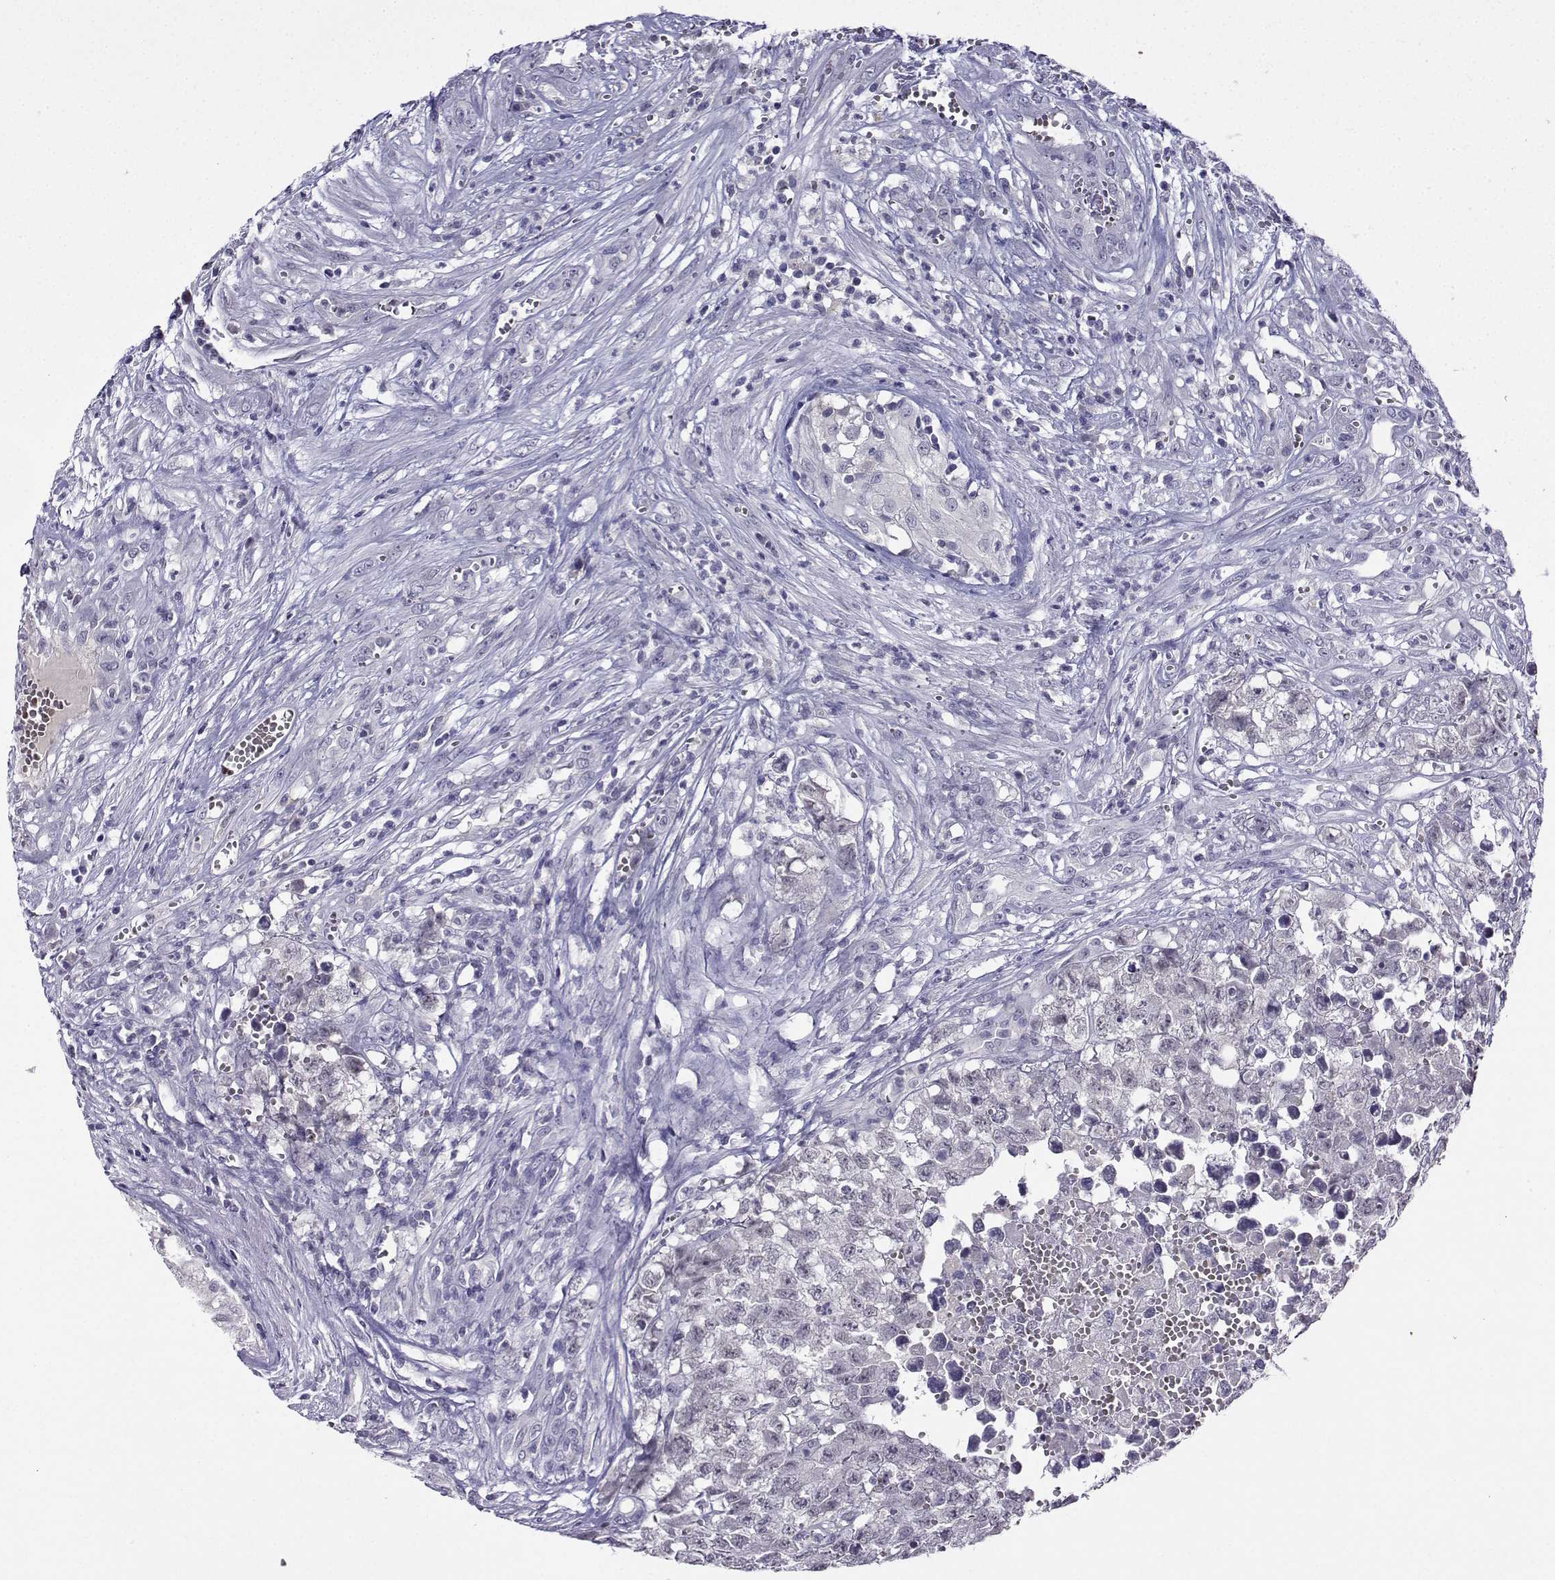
{"staining": {"intensity": "negative", "quantity": "none", "location": "none"}, "tissue": "testis cancer", "cell_type": "Tumor cells", "image_type": "cancer", "snomed": [{"axis": "morphology", "description": "Seminoma, NOS"}, {"axis": "morphology", "description": "Carcinoma, Embryonal, NOS"}, {"axis": "topography", "description": "Testis"}], "caption": "DAB immunohistochemical staining of human testis cancer (embryonal carcinoma) reveals no significant staining in tumor cells.", "gene": "LRFN2", "patient": {"sex": "male", "age": 22}}